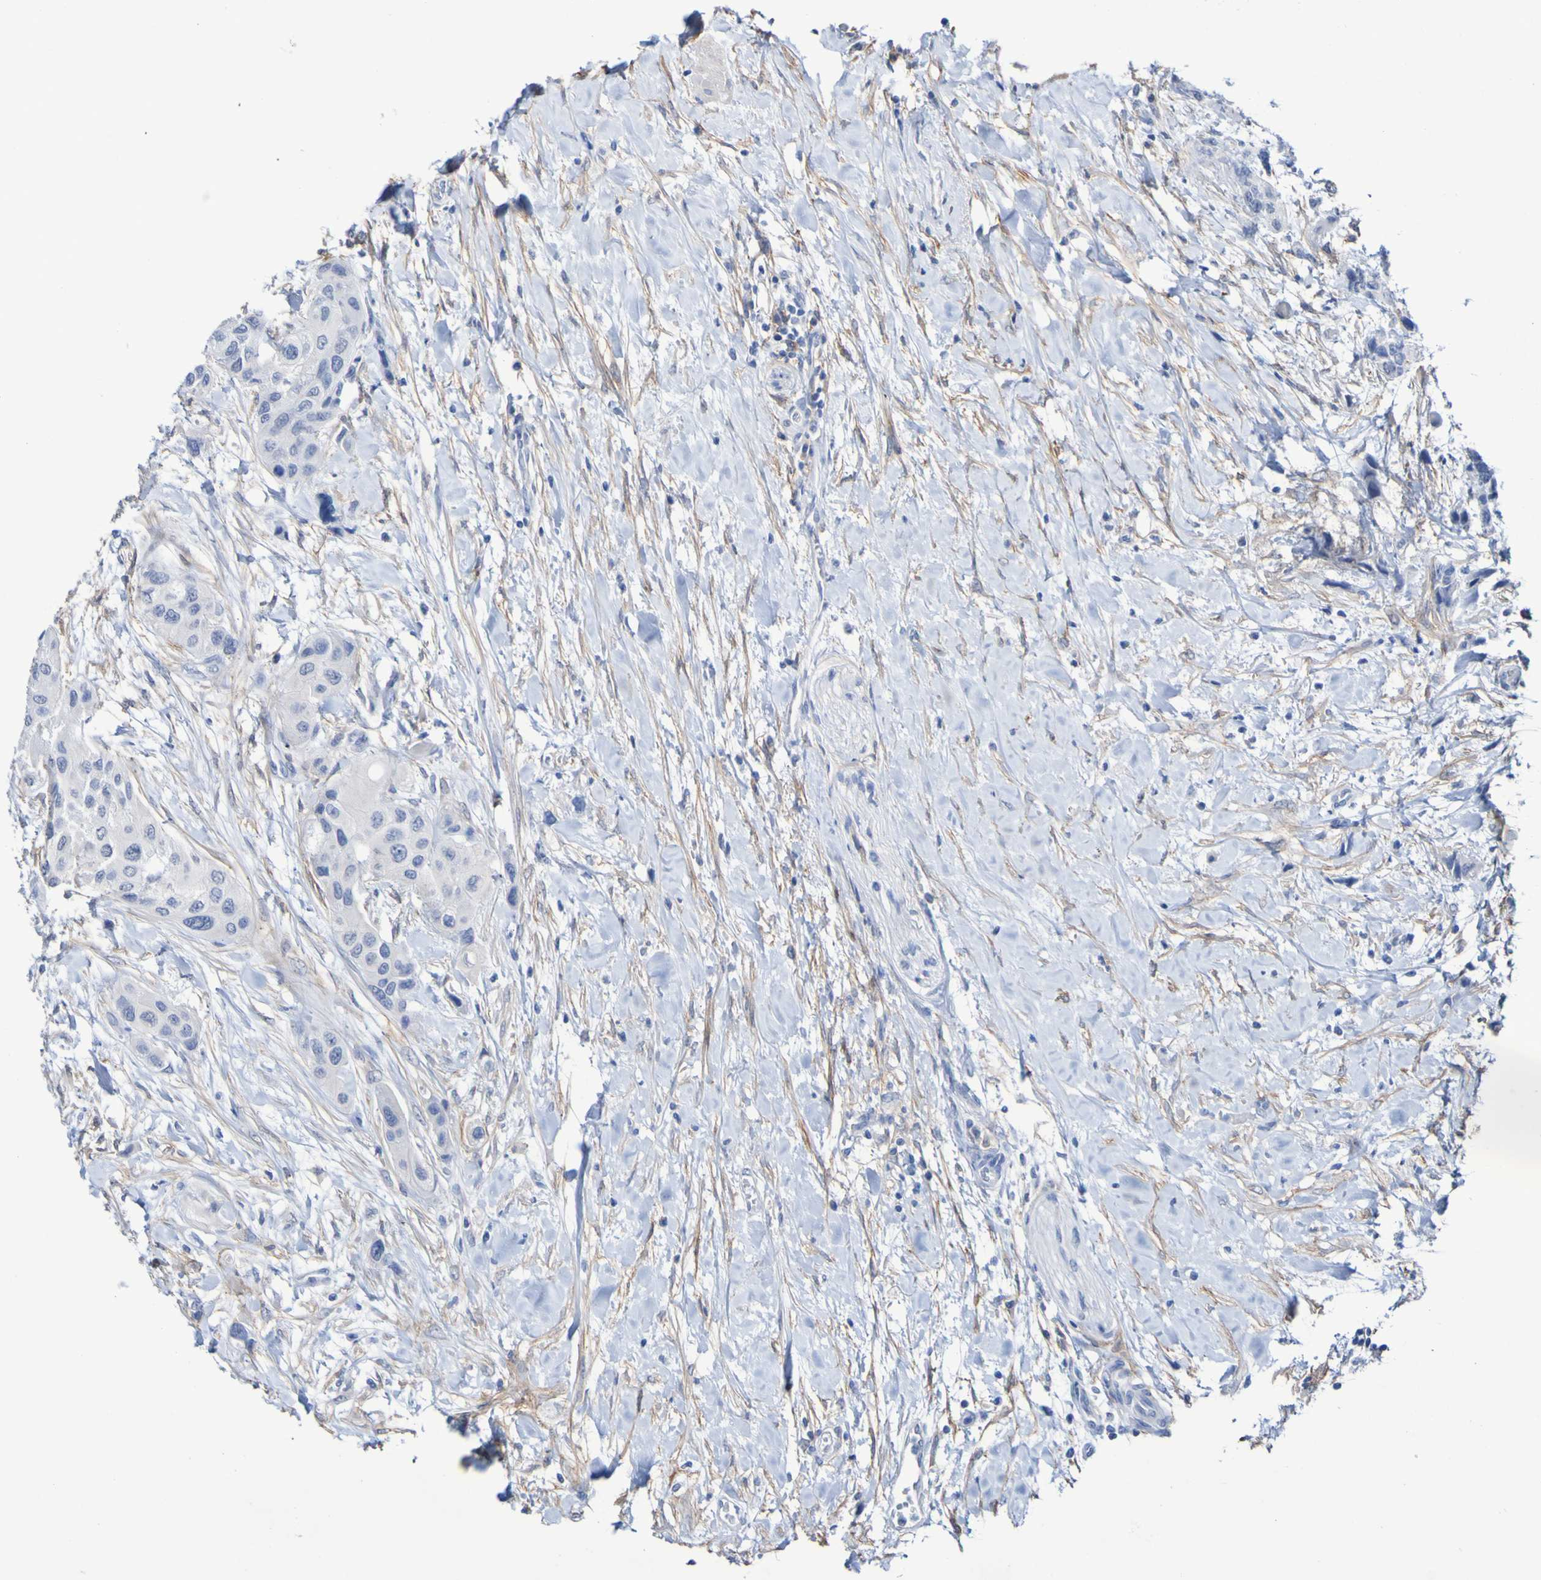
{"staining": {"intensity": "negative", "quantity": "none", "location": "none"}, "tissue": "urothelial cancer", "cell_type": "Tumor cells", "image_type": "cancer", "snomed": [{"axis": "morphology", "description": "Urothelial carcinoma, High grade"}, {"axis": "topography", "description": "Urinary bladder"}], "caption": "Urothelial carcinoma (high-grade) stained for a protein using immunohistochemistry (IHC) demonstrates no staining tumor cells.", "gene": "SGCB", "patient": {"sex": "female", "age": 56}}